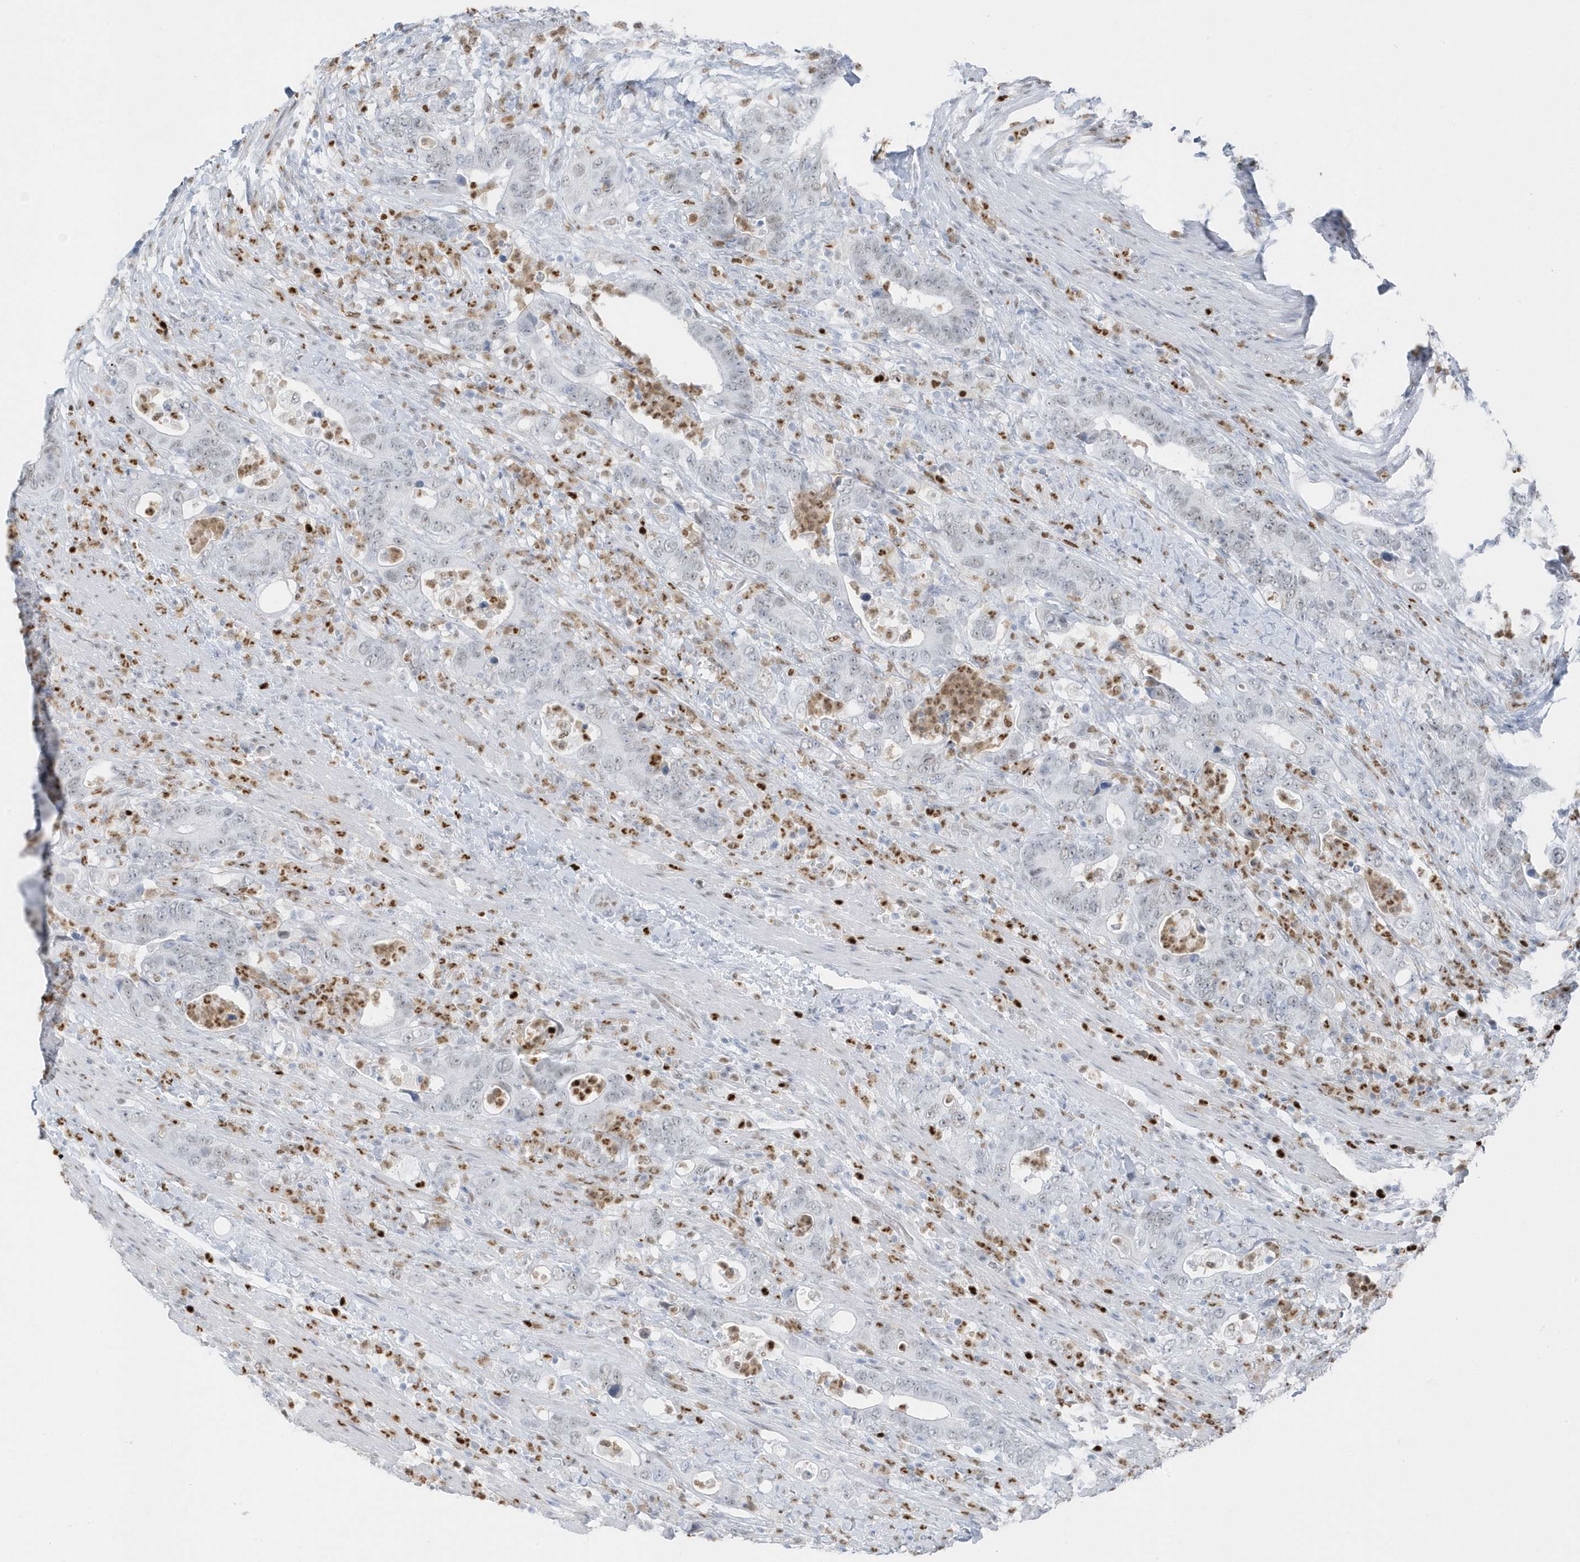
{"staining": {"intensity": "negative", "quantity": "none", "location": "none"}, "tissue": "colorectal cancer", "cell_type": "Tumor cells", "image_type": "cancer", "snomed": [{"axis": "morphology", "description": "Adenocarcinoma, NOS"}, {"axis": "topography", "description": "Colon"}], "caption": "Immunohistochemical staining of human colorectal cancer reveals no significant positivity in tumor cells.", "gene": "SMIM34", "patient": {"sex": "female", "age": 75}}